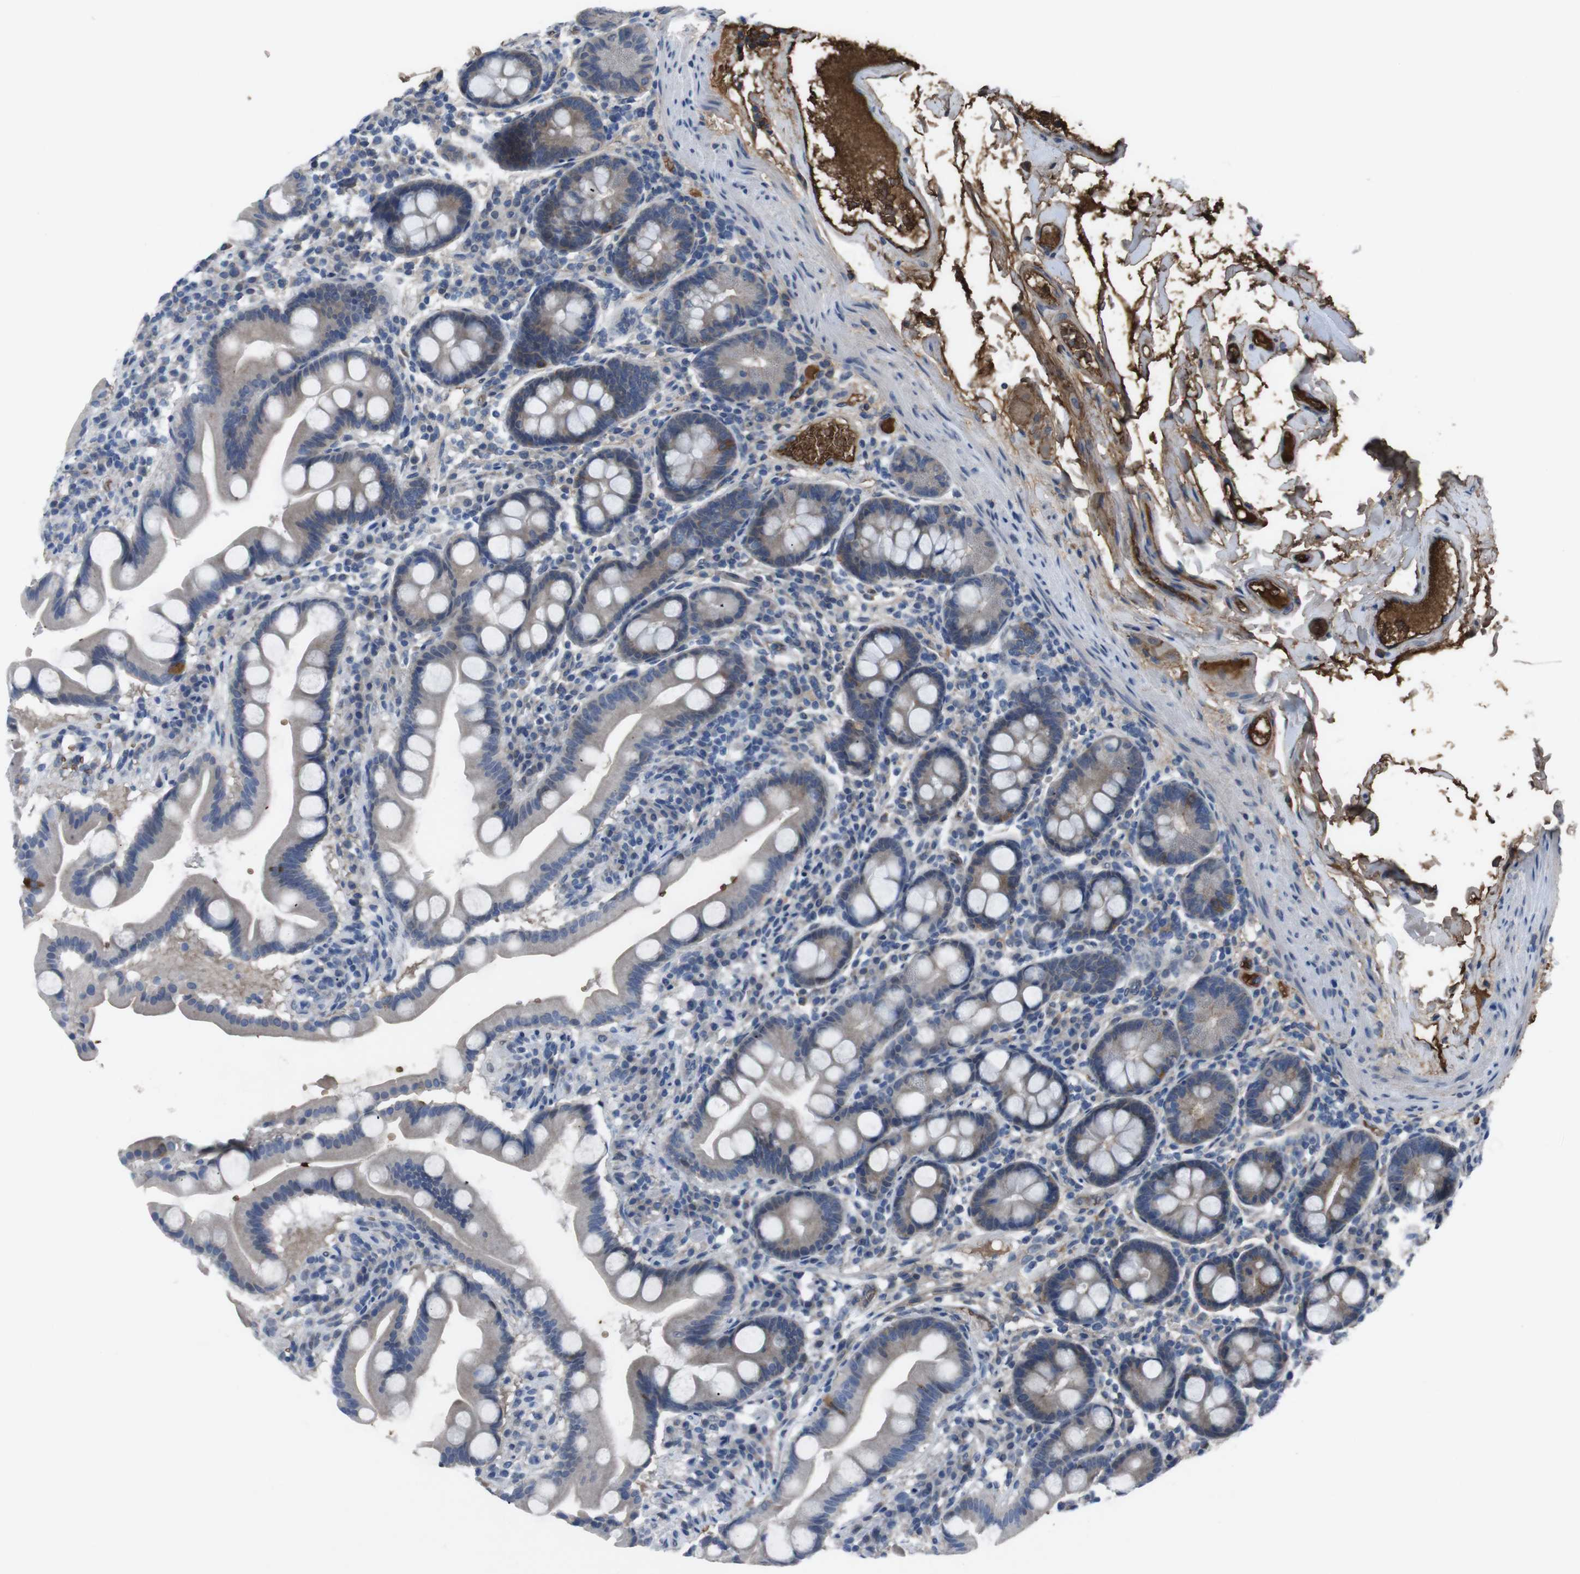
{"staining": {"intensity": "weak", "quantity": "<25%", "location": "cytoplasmic/membranous"}, "tissue": "duodenum", "cell_type": "Glandular cells", "image_type": "normal", "snomed": [{"axis": "morphology", "description": "Normal tissue, NOS"}, {"axis": "topography", "description": "Duodenum"}], "caption": "Protein analysis of benign duodenum demonstrates no significant positivity in glandular cells.", "gene": "SPTB", "patient": {"sex": "male", "age": 50}}